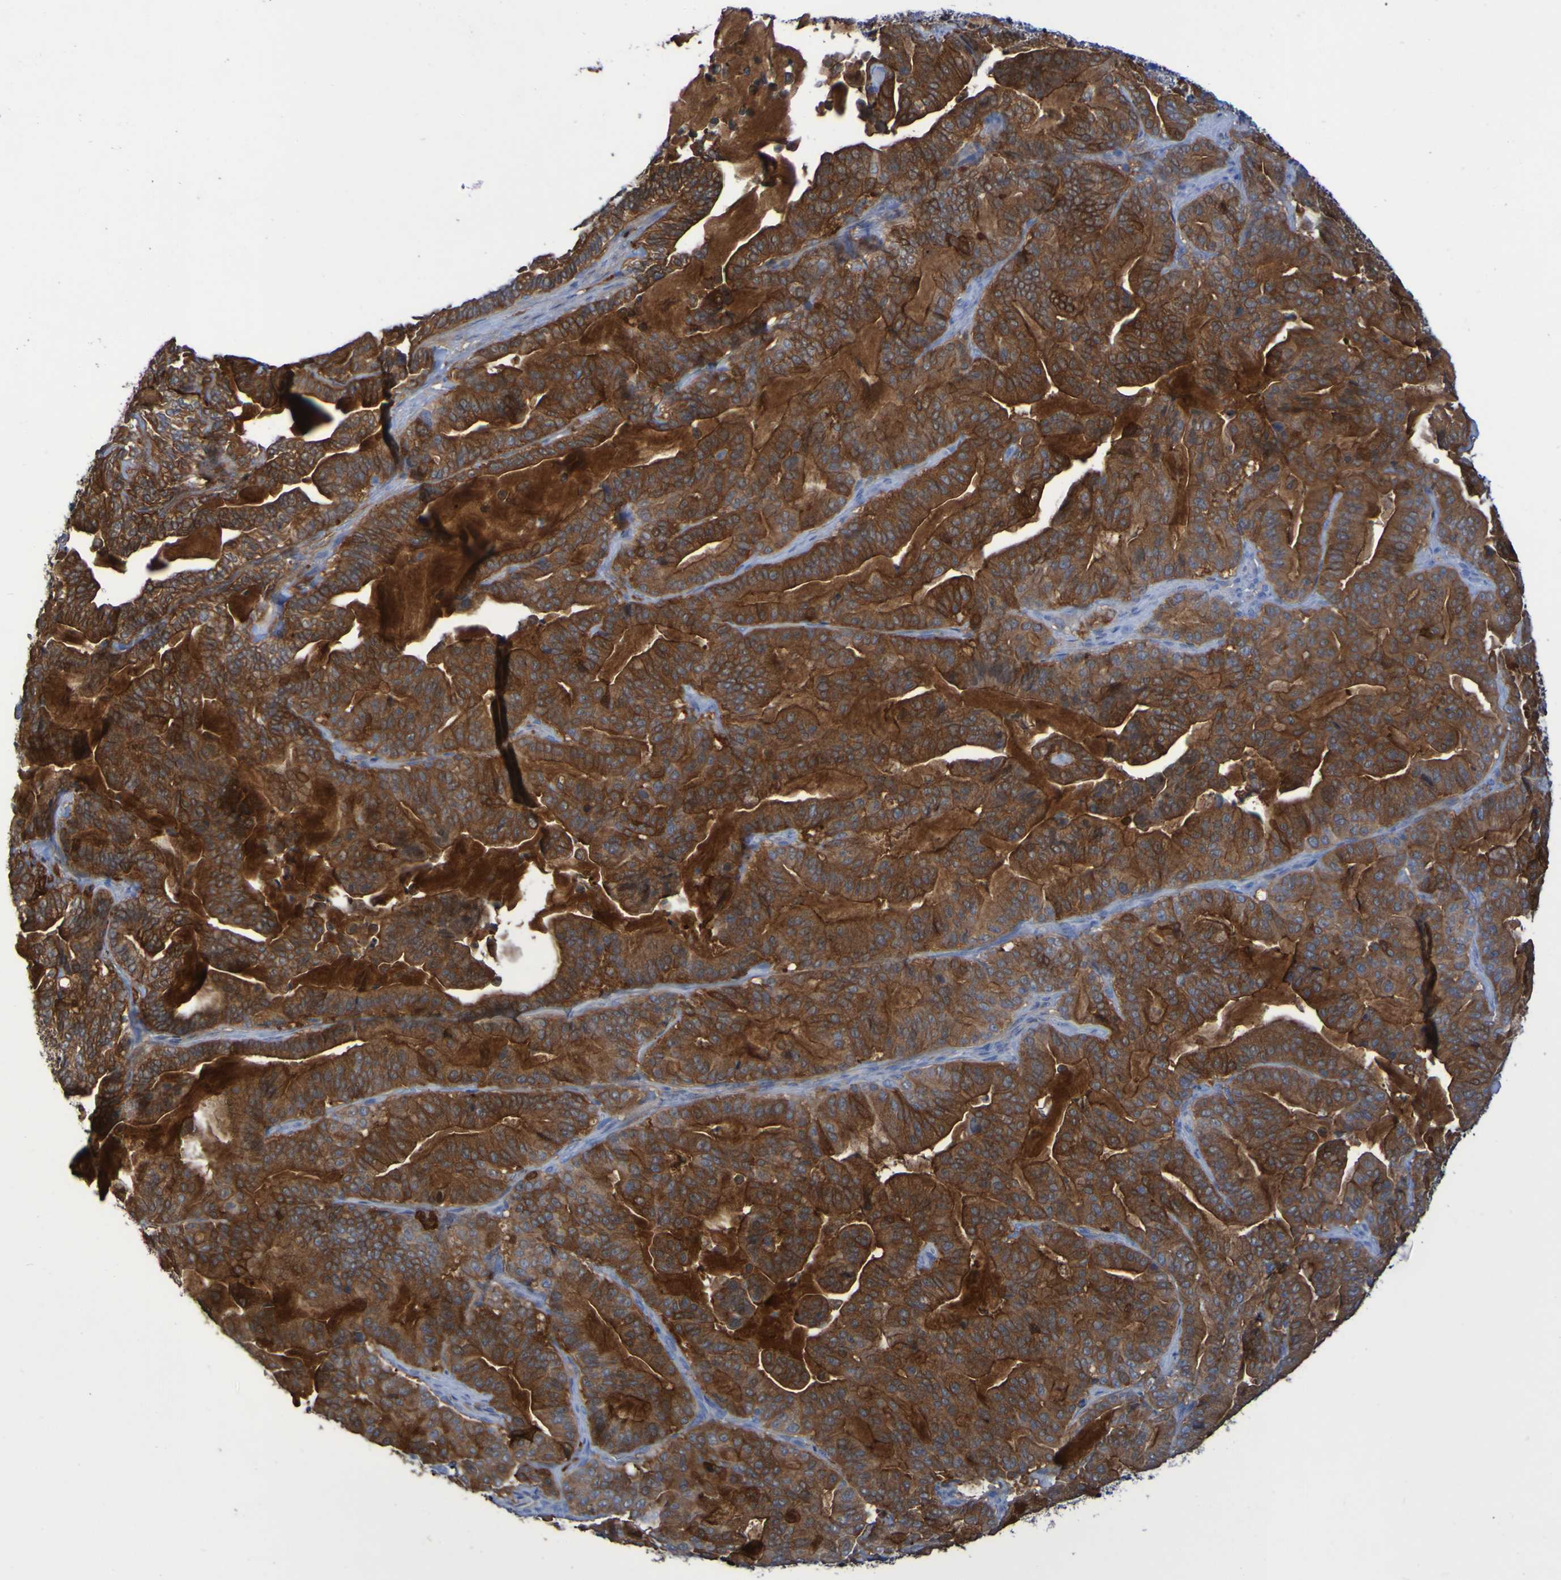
{"staining": {"intensity": "strong", "quantity": ">75%", "location": "cytoplasmic/membranous"}, "tissue": "pancreatic cancer", "cell_type": "Tumor cells", "image_type": "cancer", "snomed": [{"axis": "morphology", "description": "Adenocarcinoma, NOS"}, {"axis": "topography", "description": "Pancreas"}], "caption": "A brown stain labels strong cytoplasmic/membranous expression of a protein in human adenocarcinoma (pancreatic) tumor cells. The staining was performed using DAB, with brown indicating positive protein expression. Nuclei are stained blue with hematoxylin.", "gene": "MPPE1", "patient": {"sex": "male", "age": 63}}